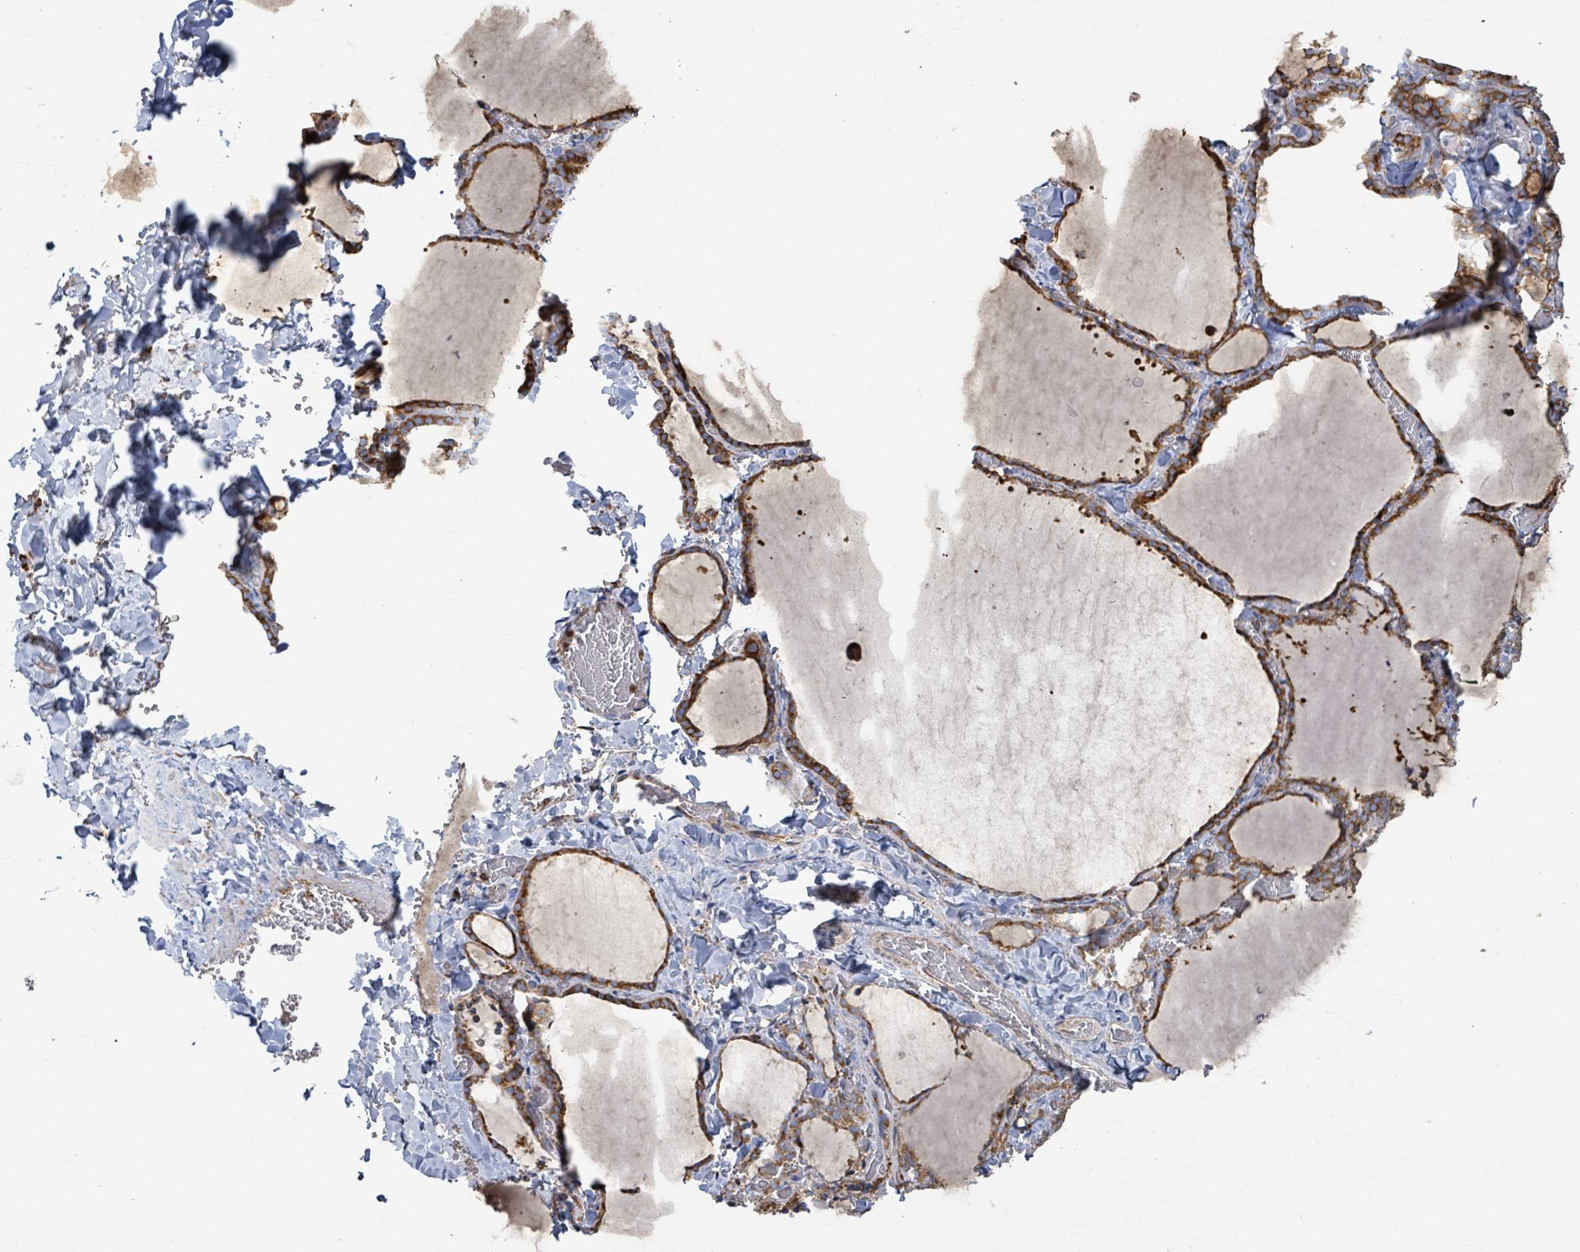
{"staining": {"intensity": "strong", "quantity": ">75%", "location": "cytoplasmic/membranous"}, "tissue": "thyroid gland", "cell_type": "Glandular cells", "image_type": "normal", "snomed": [{"axis": "morphology", "description": "Normal tissue, NOS"}, {"axis": "topography", "description": "Thyroid gland"}], "caption": "Thyroid gland stained for a protein (brown) displays strong cytoplasmic/membranous positive expression in approximately >75% of glandular cells.", "gene": "RFPL4AL1", "patient": {"sex": "female", "age": 22}}